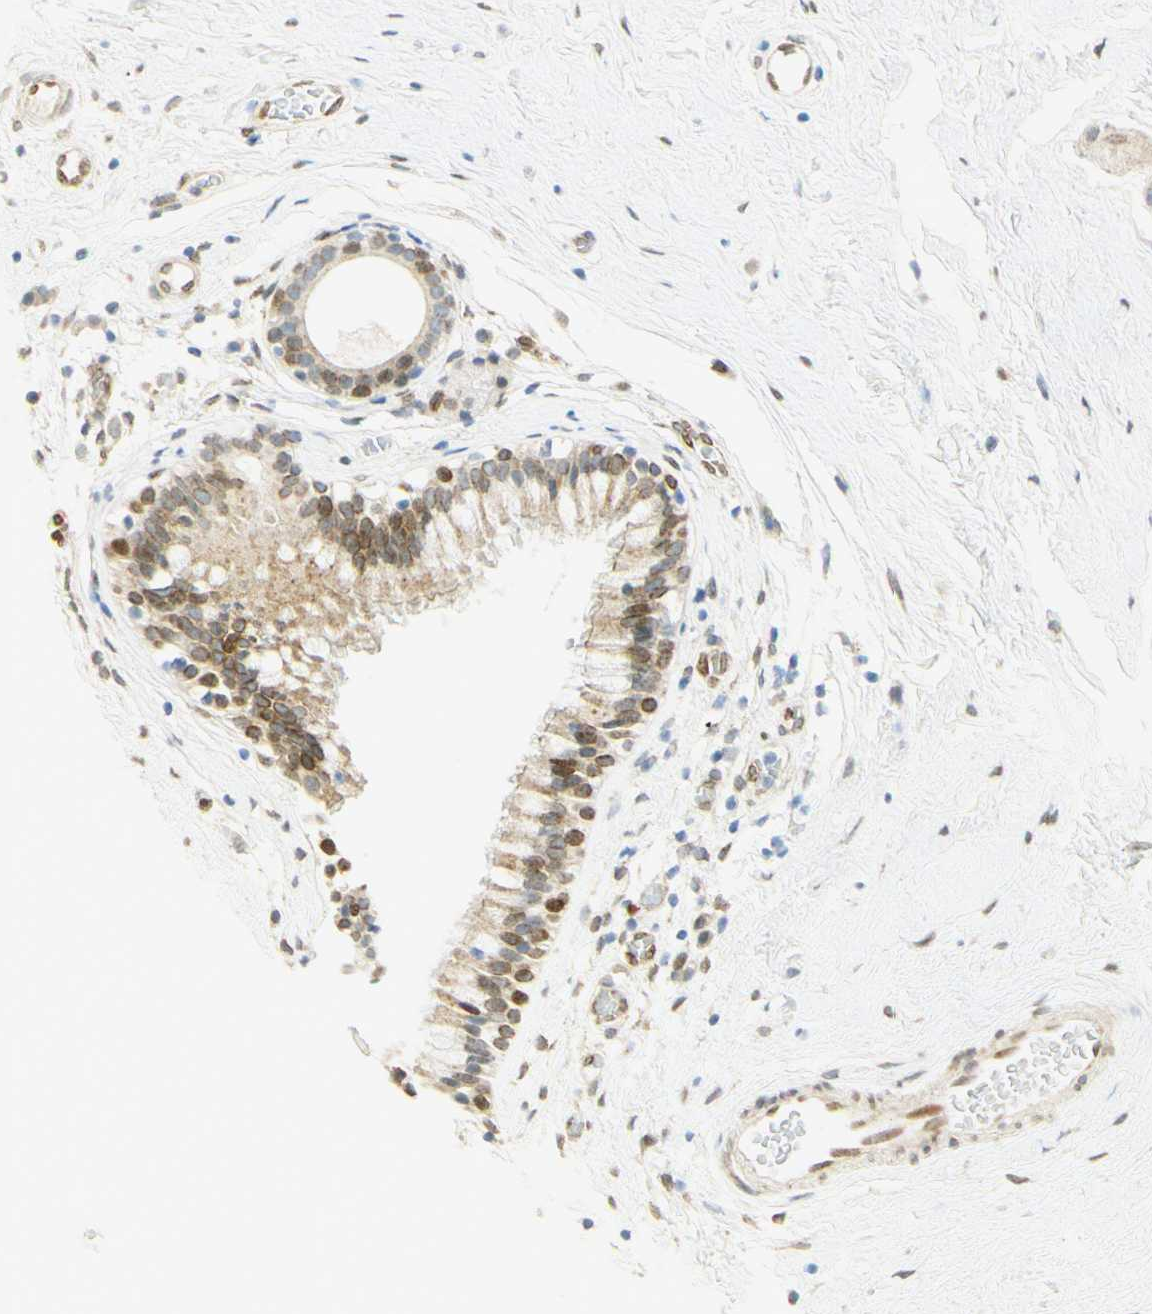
{"staining": {"intensity": "strong", "quantity": "25%-75%", "location": "nuclear"}, "tissue": "nasopharynx", "cell_type": "Respiratory epithelial cells", "image_type": "normal", "snomed": [{"axis": "morphology", "description": "Normal tissue, NOS"}, {"axis": "morphology", "description": "Inflammation, NOS"}, {"axis": "topography", "description": "Nasopharynx"}], "caption": "Immunohistochemistry (IHC) (DAB) staining of unremarkable human nasopharynx demonstrates strong nuclear protein positivity in about 25%-75% of respiratory epithelial cells. The staining was performed using DAB (3,3'-diaminobenzidine), with brown indicating positive protein expression. Nuclei are stained blue with hematoxylin.", "gene": "E2F1", "patient": {"sex": "male", "age": 48}}